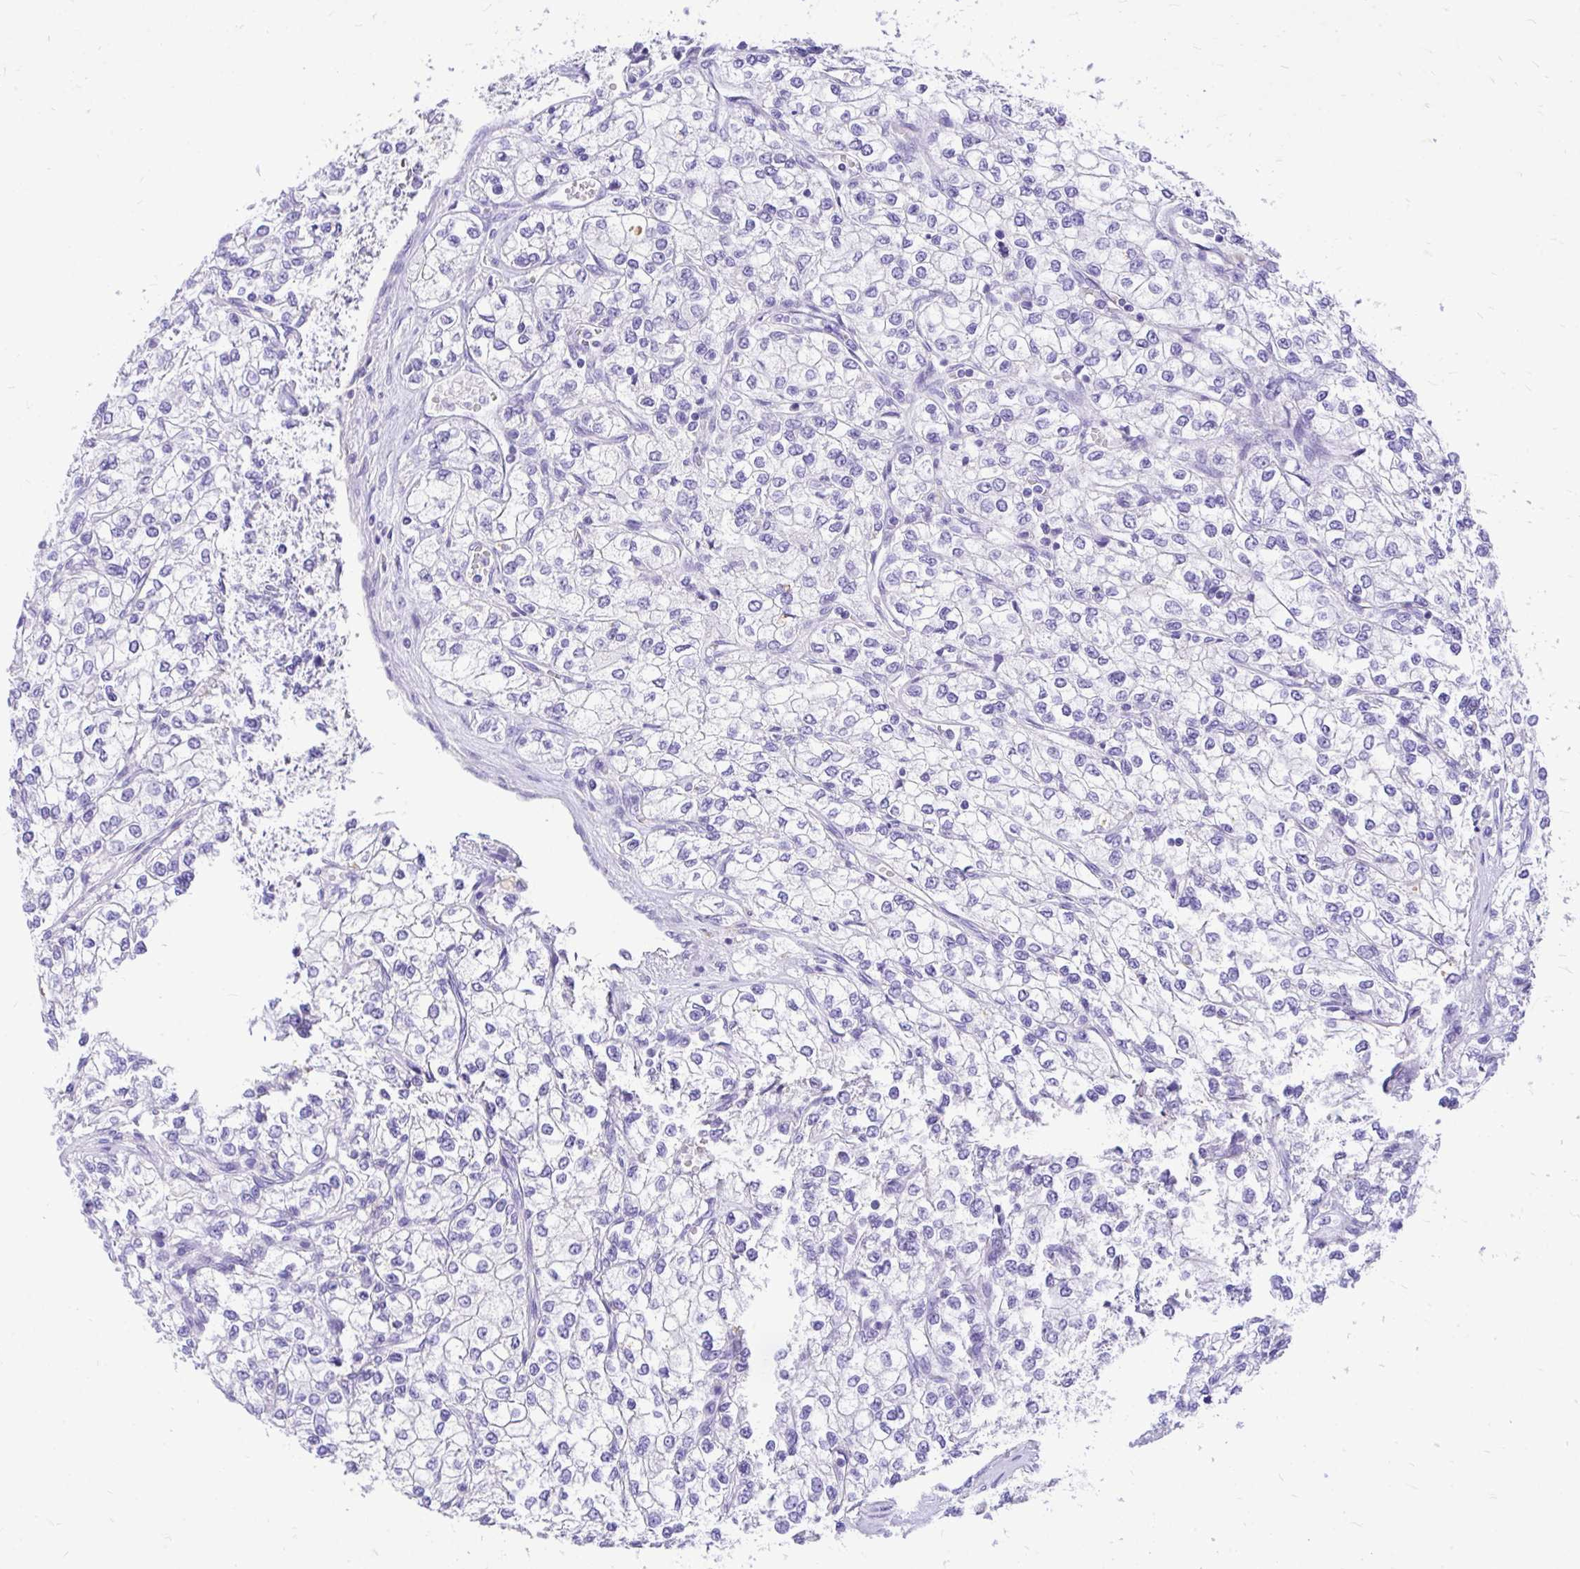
{"staining": {"intensity": "negative", "quantity": "none", "location": "none"}, "tissue": "renal cancer", "cell_type": "Tumor cells", "image_type": "cancer", "snomed": [{"axis": "morphology", "description": "Adenocarcinoma, NOS"}, {"axis": "topography", "description": "Kidney"}], "caption": "DAB (3,3'-diaminobenzidine) immunohistochemical staining of renal adenocarcinoma displays no significant expression in tumor cells. (Brightfield microscopy of DAB IHC at high magnification).", "gene": "MON1A", "patient": {"sex": "male", "age": 80}}